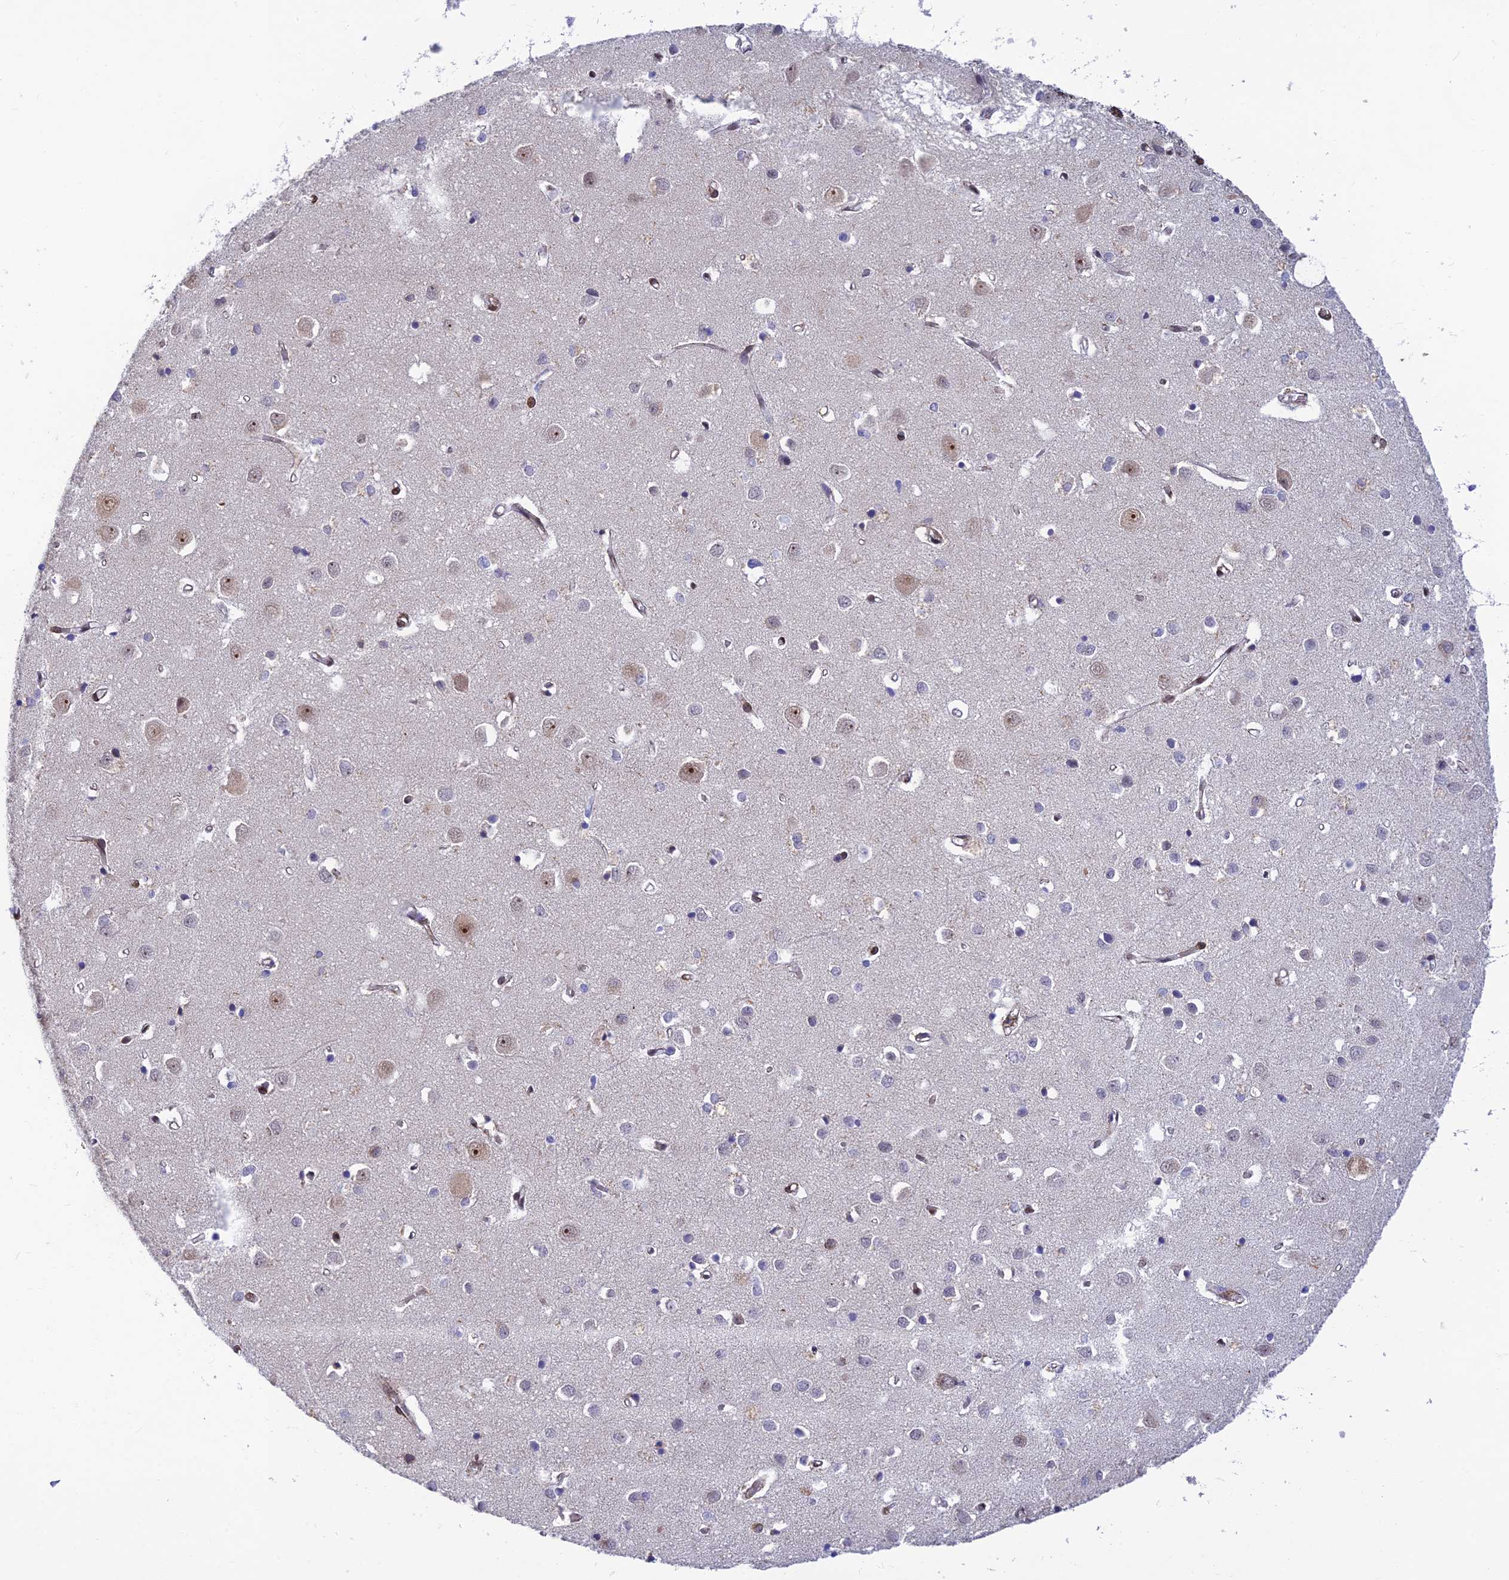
{"staining": {"intensity": "moderate", "quantity": ">75%", "location": "cytoplasmic/membranous"}, "tissue": "cerebral cortex", "cell_type": "Endothelial cells", "image_type": "normal", "snomed": [{"axis": "morphology", "description": "Normal tissue, NOS"}, {"axis": "topography", "description": "Cerebral cortex"}], "caption": "Moderate cytoplasmic/membranous expression for a protein is appreciated in about >75% of endothelial cells of benign cerebral cortex using immunohistochemistry.", "gene": "CLK4", "patient": {"sex": "female", "age": 64}}